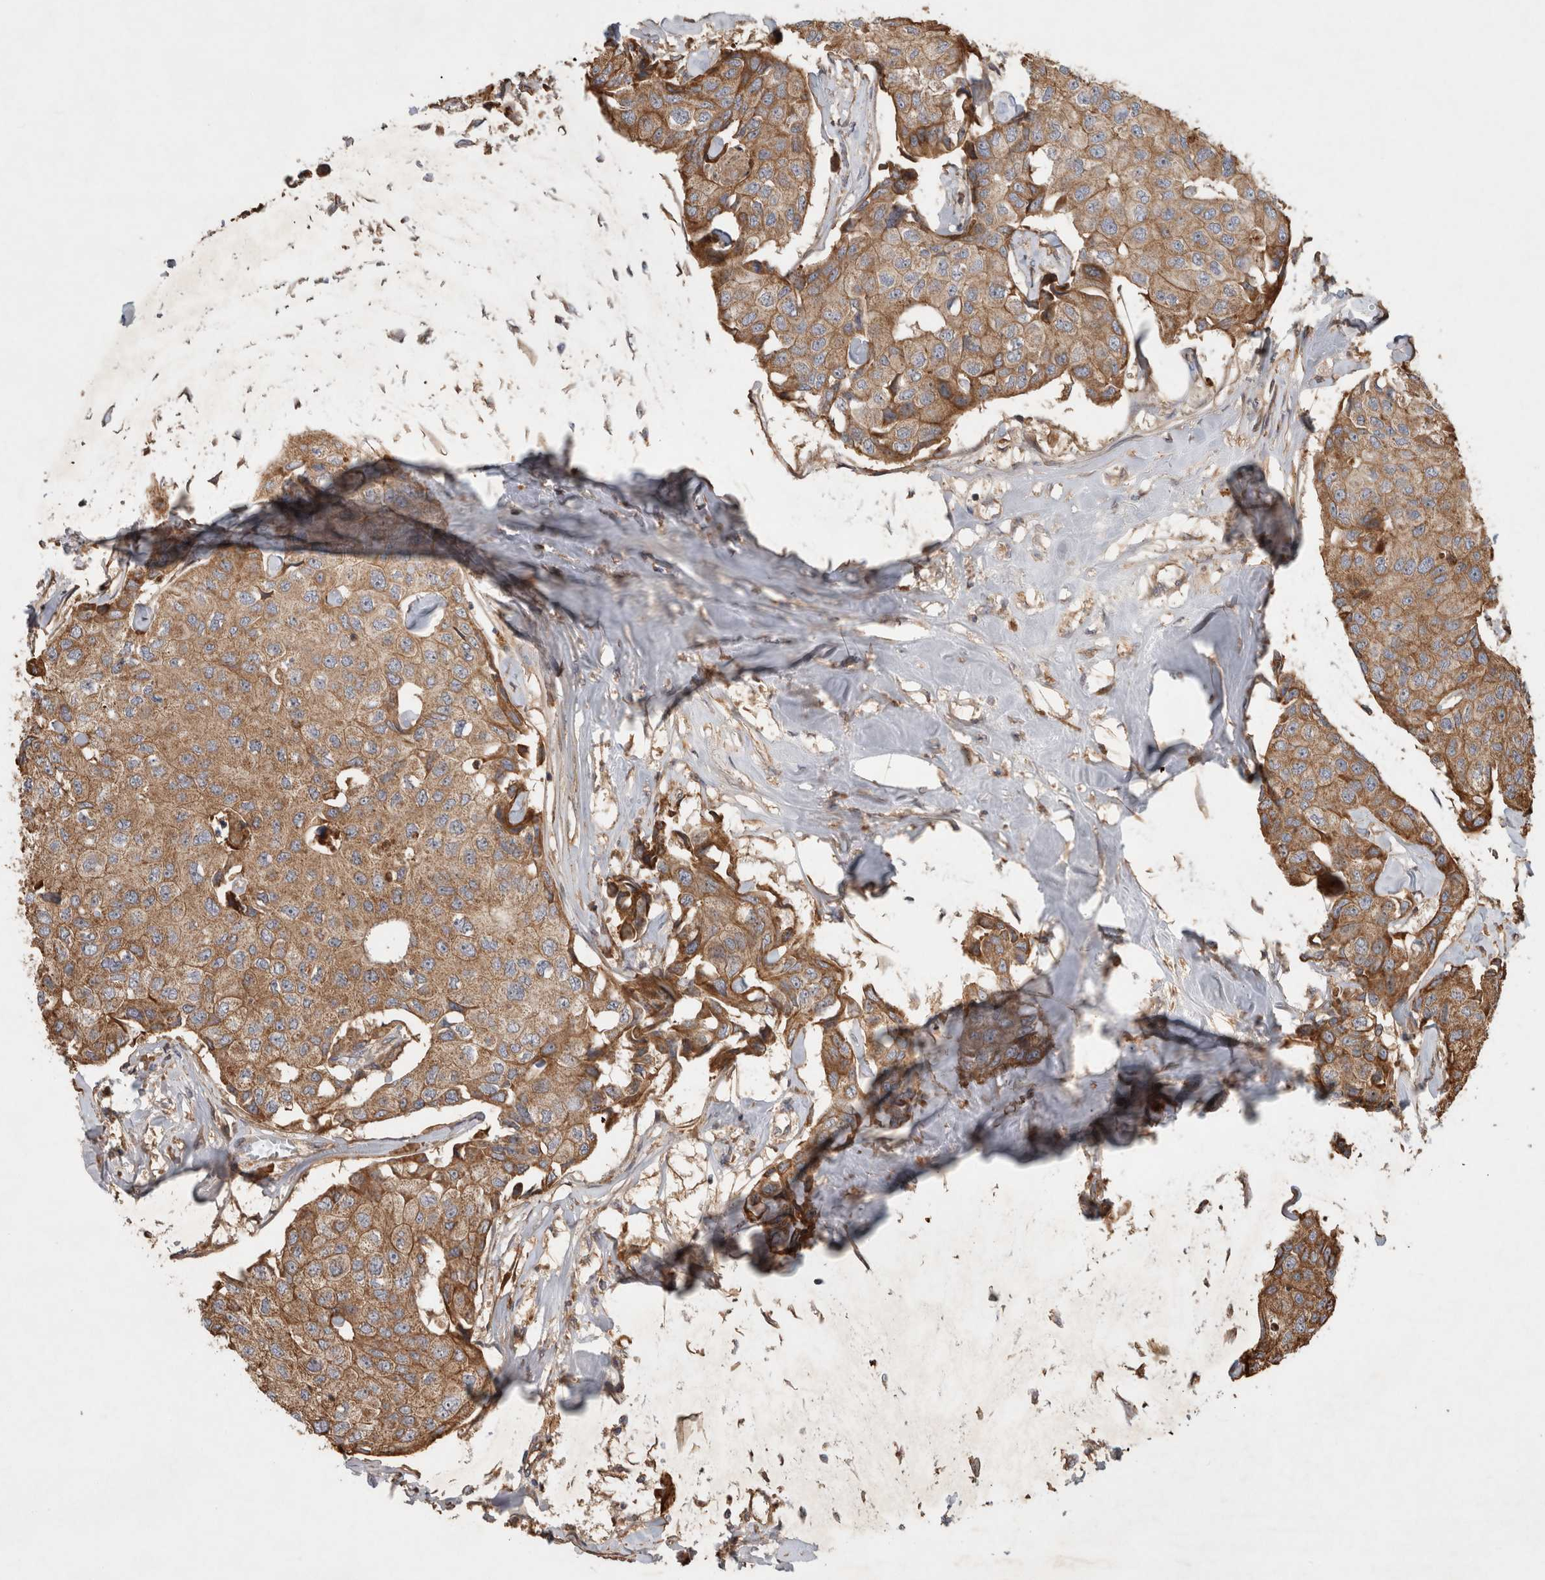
{"staining": {"intensity": "moderate", "quantity": ">75%", "location": "cytoplasmic/membranous"}, "tissue": "breast cancer", "cell_type": "Tumor cells", "image_type": "cancer", "snomed": [{"axis": "morphology", "description": "Duct carcinoma"}, {"axis": "topography", "description": "Breast"}], "caption": "IHC micrograph of neoplastic tissue: breast cancer stained using immunohistochemistry shows medium levels of moderate protein expression localized specifically in the cytoplasmic/membranous of tumor cells, appearing as a cytoplasmic/membranous brown color.", "gene": "SERAC1", "patient": {"sex": "female", "age": 80}}